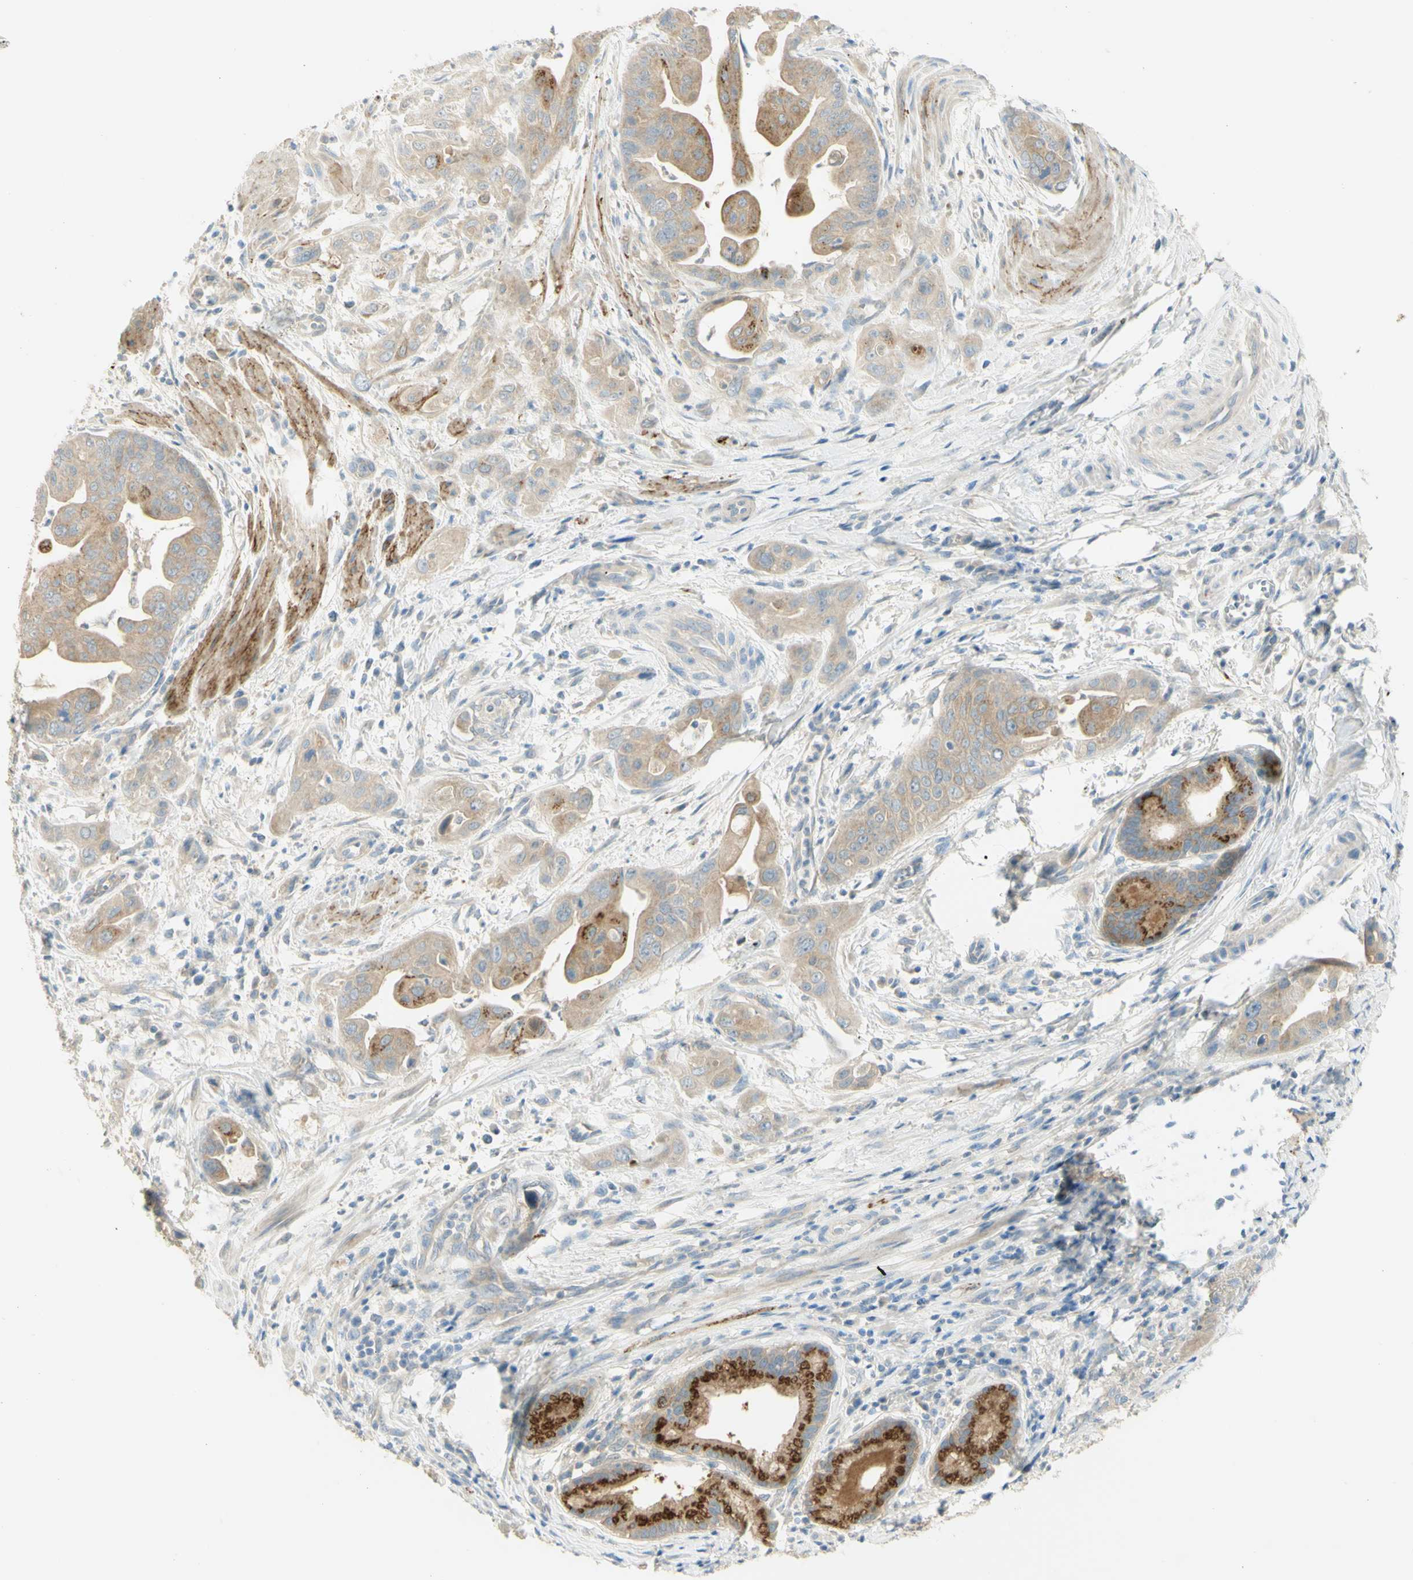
{"staining": {"intensity": "moderate", "quantity": ">75%", "location": "cytoplasmic/membranous"}, "tissue": "pancreatic cancer", "cell_type": "Tumor cells", "image_type": "cancer", "snomed": [{"axis": "morphology", "description": "Adenocarcinoma, NOS"}, {"axis": "topography", "description": "Pancreas"}], "caption": "Protein staining of pancreatic cancer (adenocarcinoma) tissue shows moderate cytoplasmic/membranous staining in approximately >75% of tumor cells.", "gene": "GCNT3", "patient": {"sex": "female", "age": 75}}